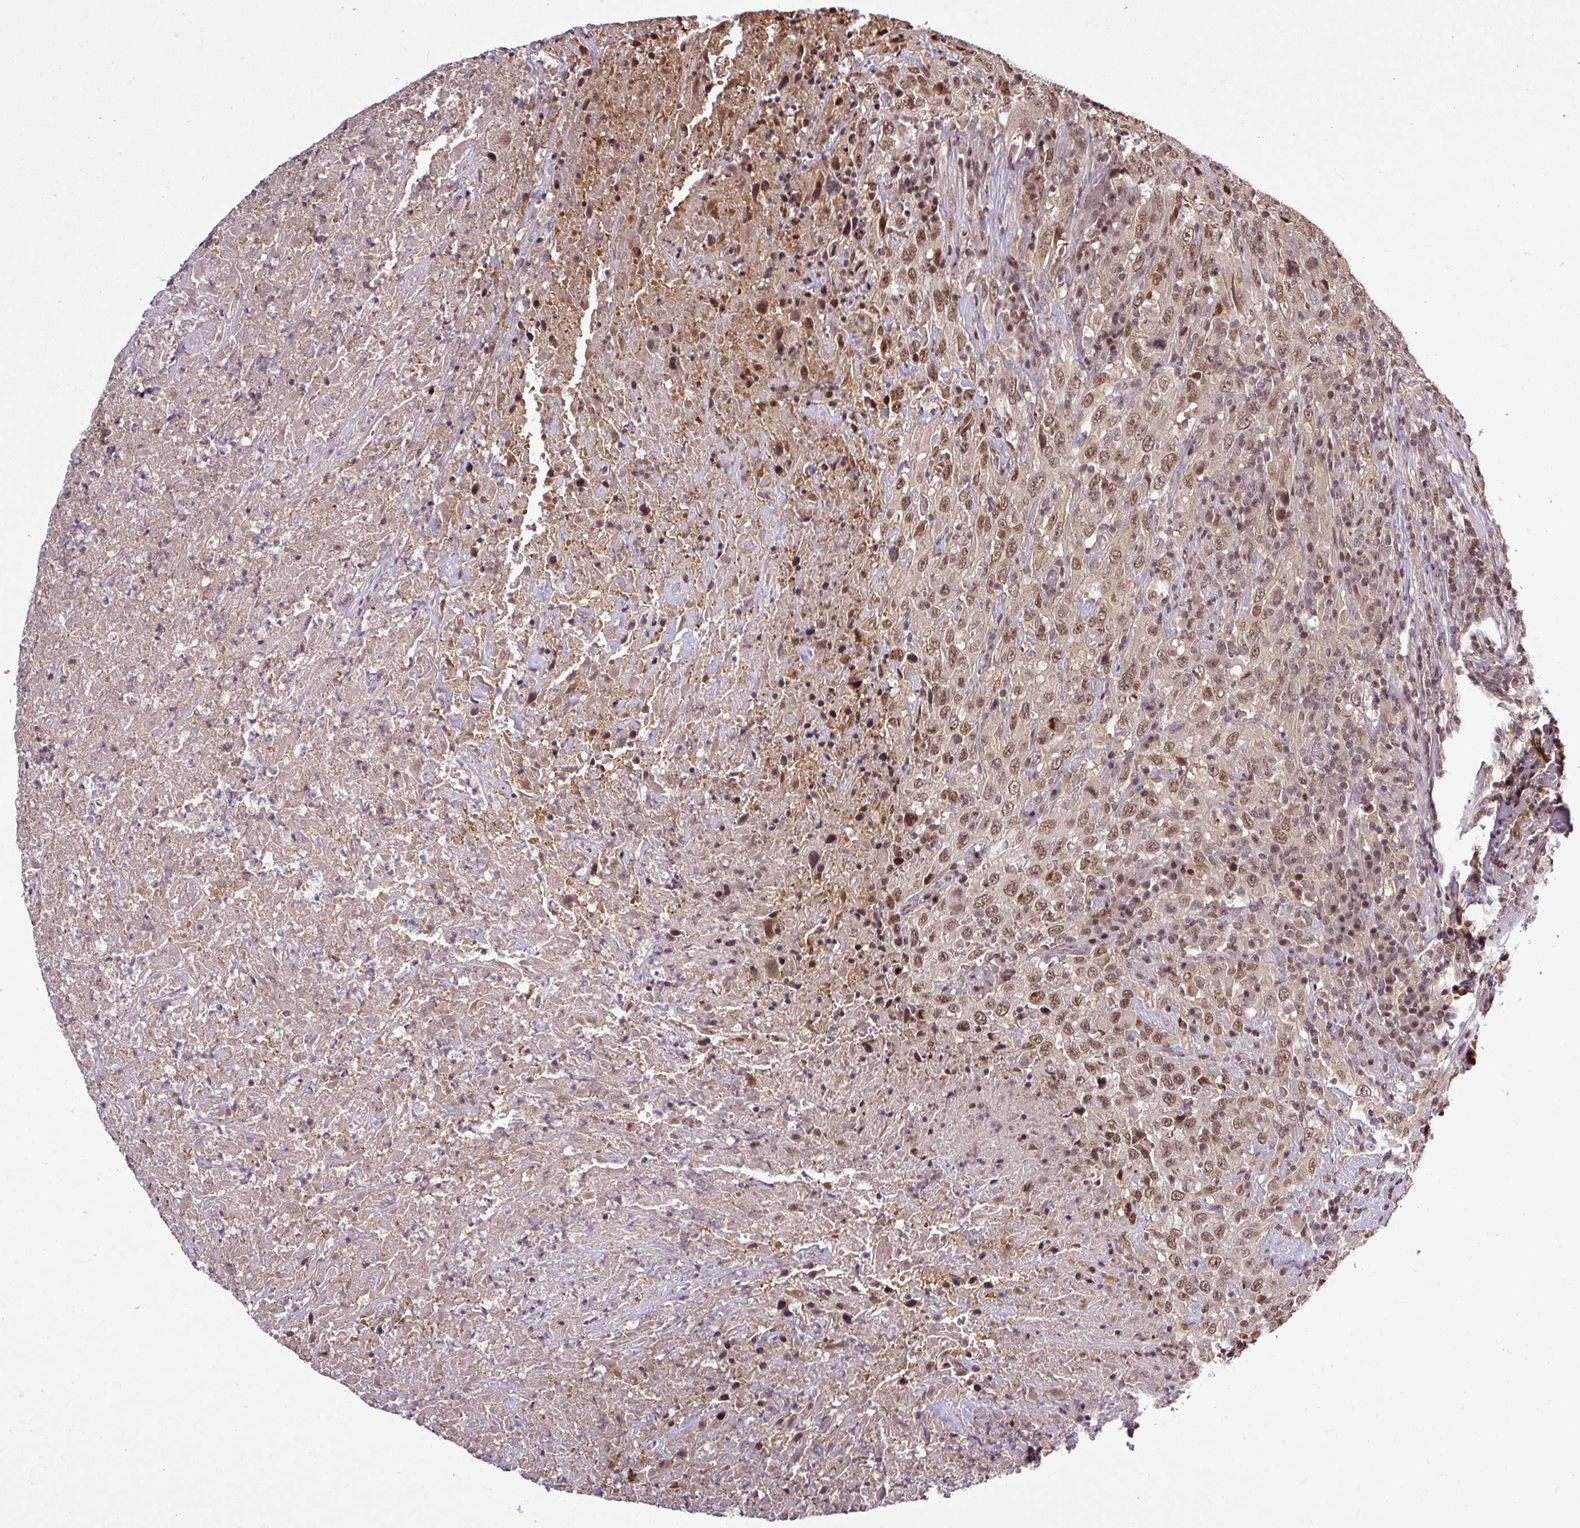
{"staining": {"intensity": "moderate", "quantity": ">75%", "location": "nuclear"}, "tissue": "urothelial cancer", "cell_type": "Tumor cells", "image_type": "cancer", "snomed": [{"axis": "morphology", "description": "Urothelial carcinoma, High grade"}, {"axis": "topography", "description": "Urinary bladder"}], "caption": "Immunohistochemistry of human urothelial cancer exhibits medium levels of moderate nuclear staining in approximately >75% of tumor cells. (DAB IHC with brightfield microscopy, high magnification).", "gene": "ITPKC", "patient": {"sex": "male", "age": 61}}